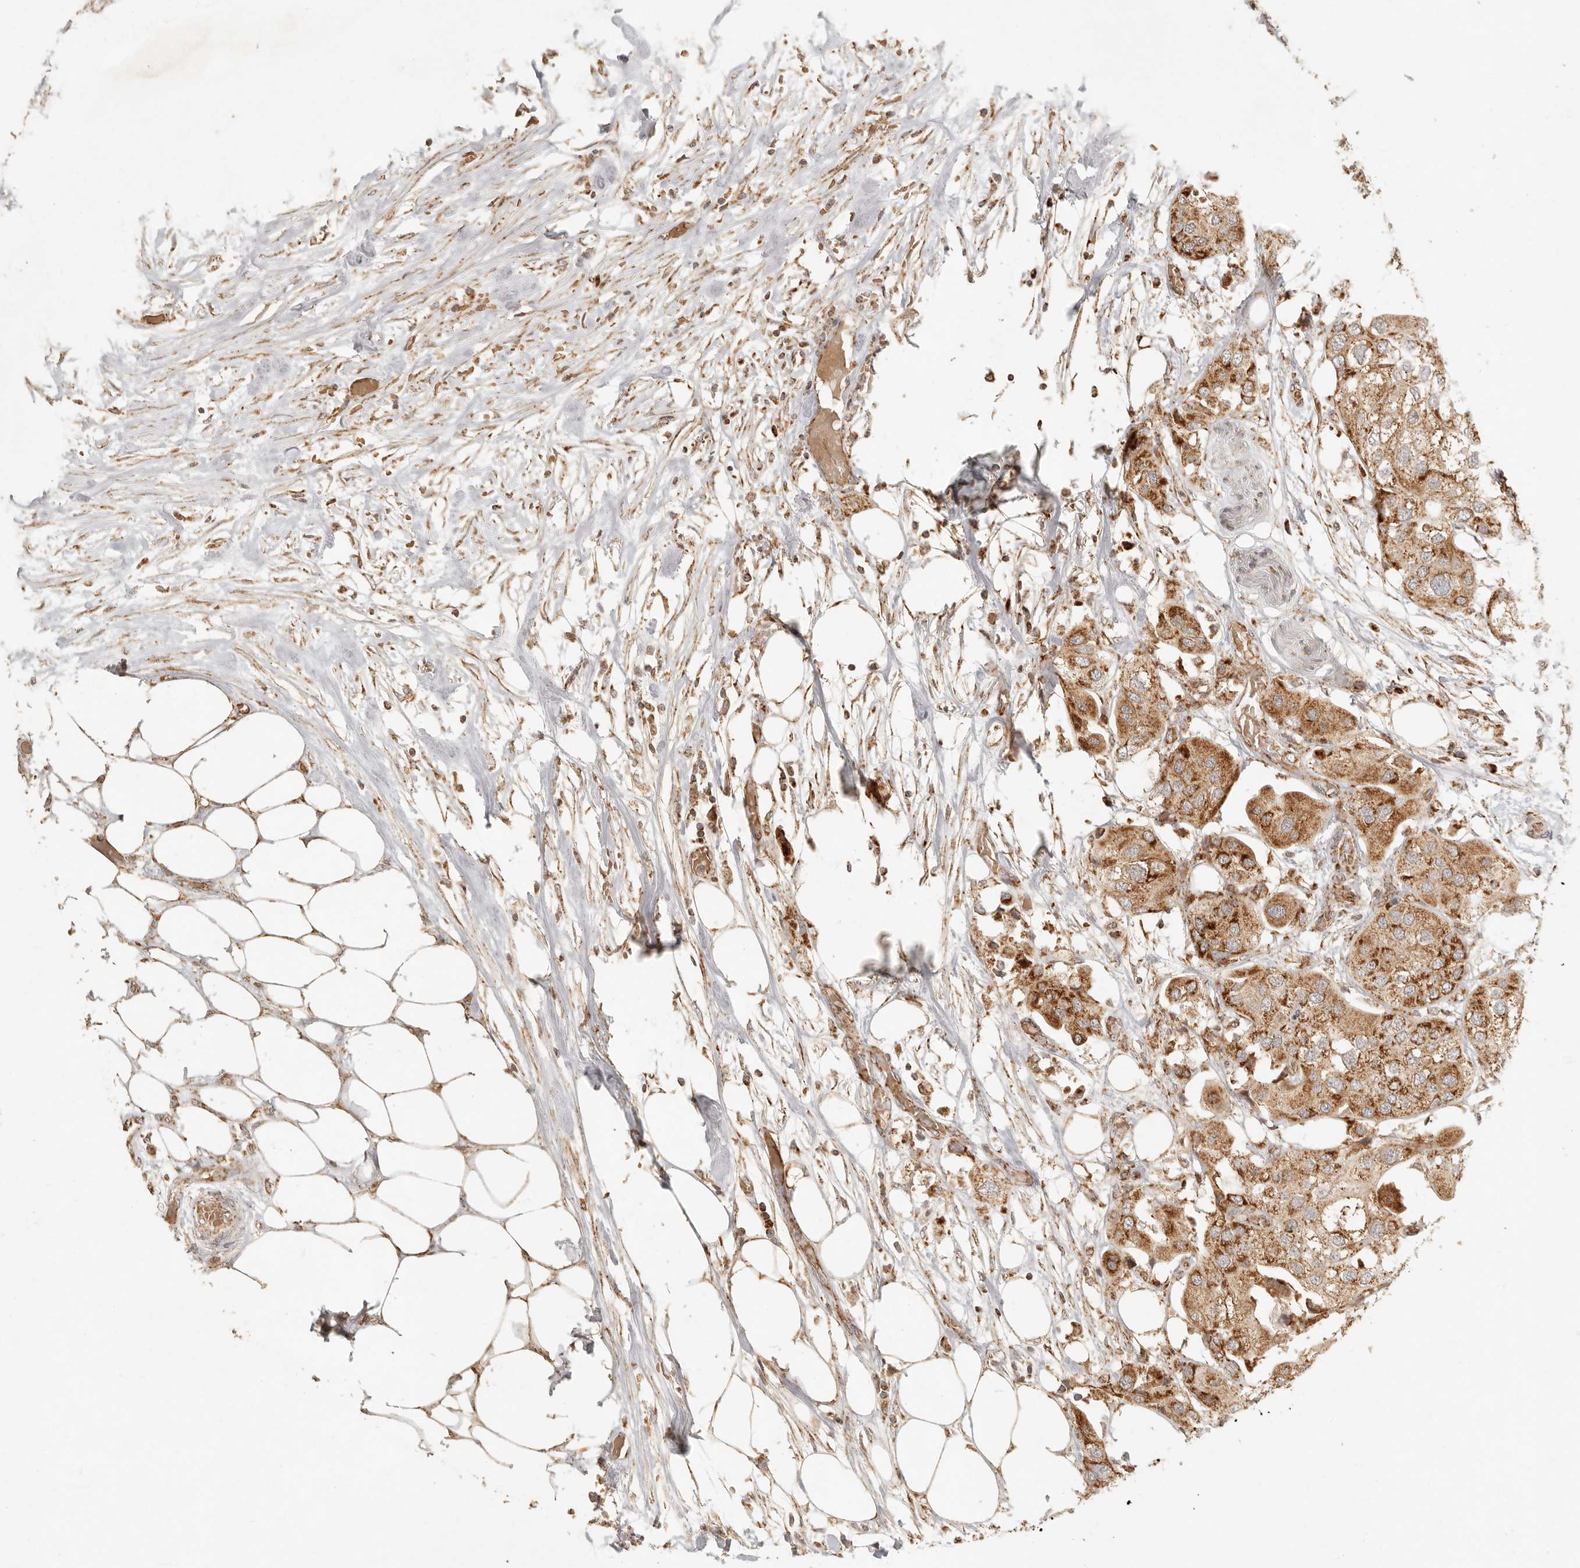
{"staining": {"intensity": "moderate", "quantity": ">75%", "location": "cytoplasmic/membranous"}, "tissue": "urothelial cancer", "cell_type": "Tumor cells", "image_type": "cancer", "snomed": [{"axis": "morphology", "description": "Urothelial carcinoma, High grade"}, {"axis": "topography", "description": "Urinary bladder"}], "caption": "This histopathology image demonstrates immunohistochemistry (IHC) staining of high-grade urothelial carcinoma, with medium moderate cytoplasmic/membranous positivity in approximately >75% of tumor cells.", "gene": "MRPL55", "patient": {"sex": "male", "age": 64}}